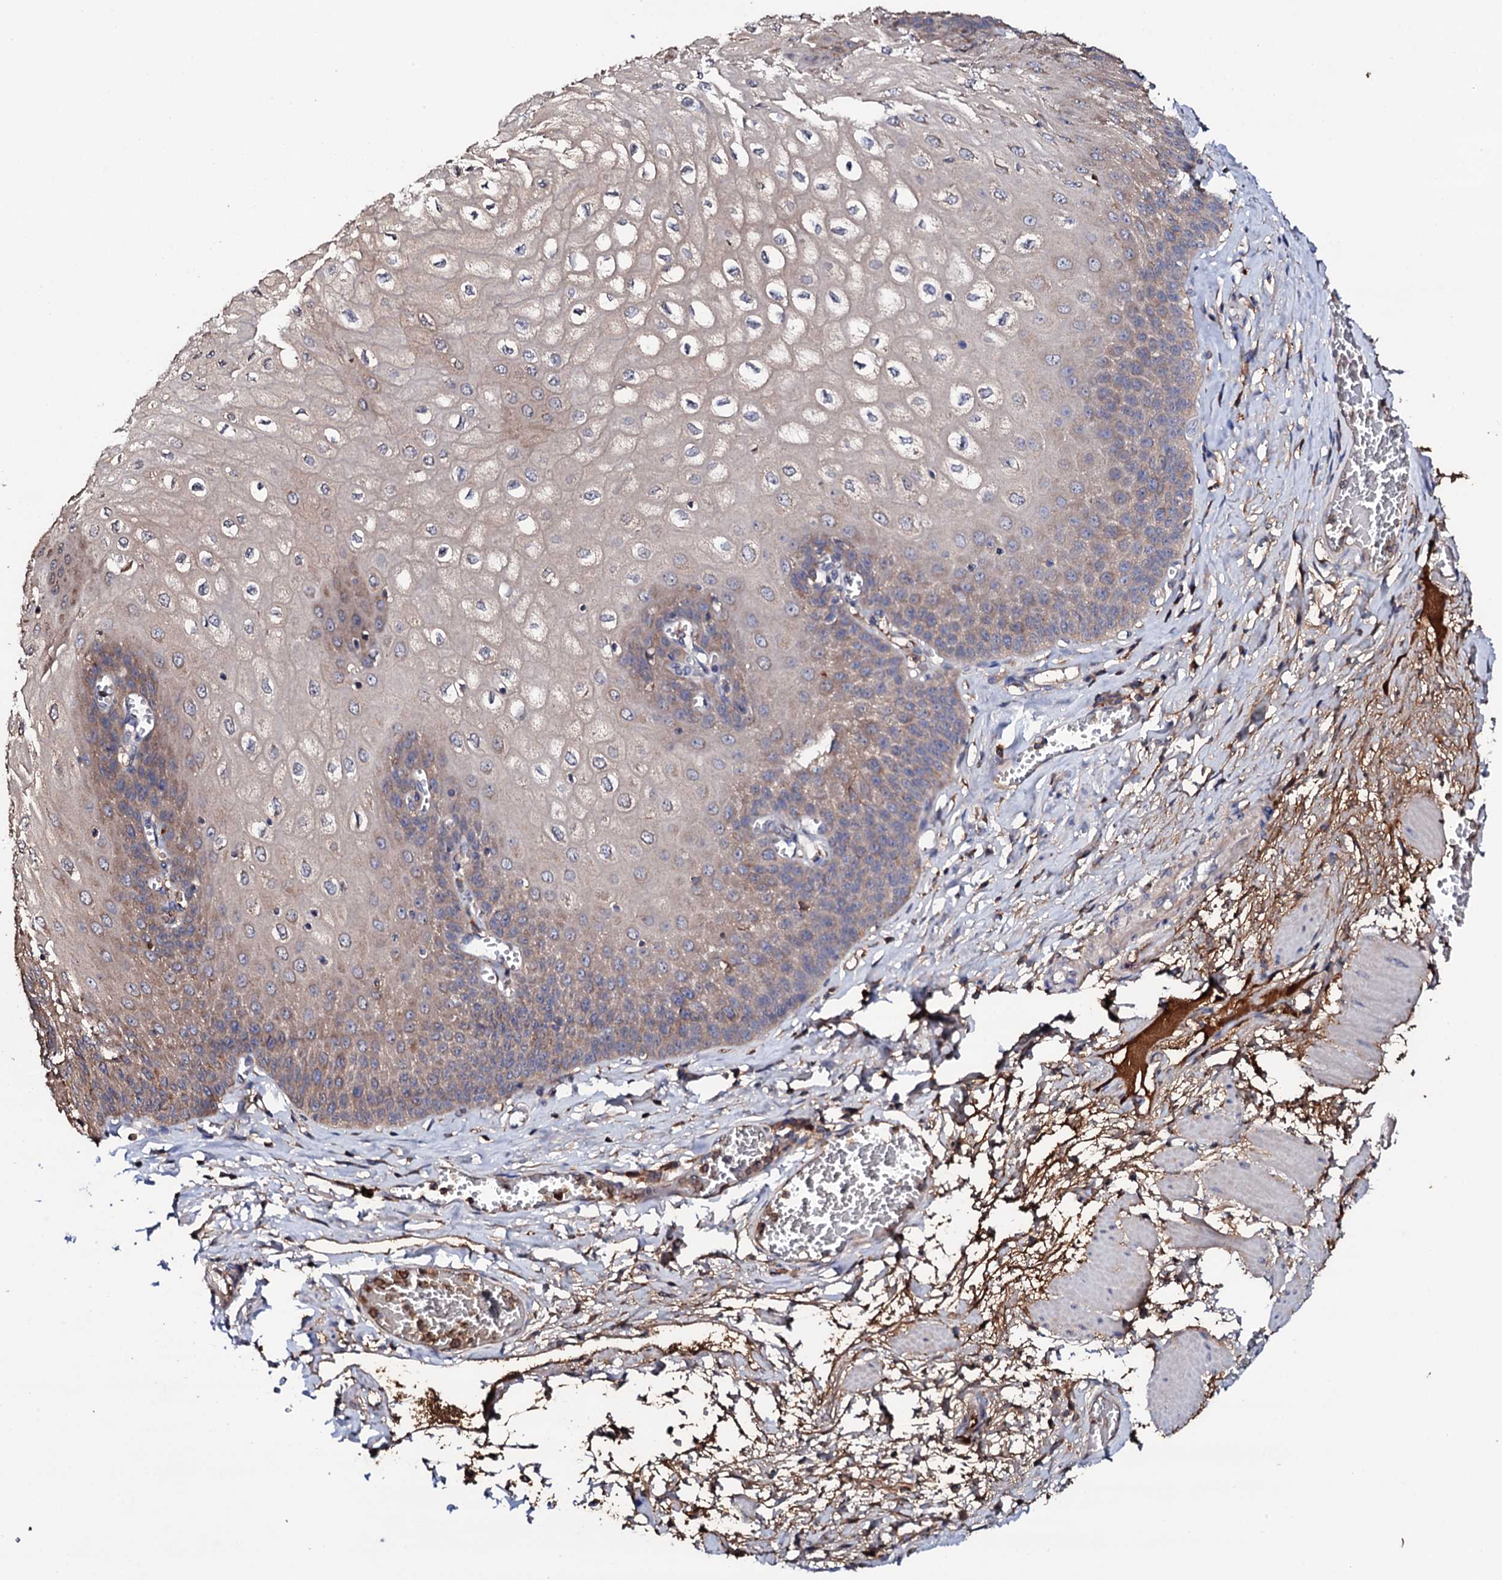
{"staining": {"intensity": "weak", "quantity": "25%-75%", "location": "cytoplasmic/membranous"}, "tissue": "esophagus", "cell_type": "Squamous epithelial cells", "image_type": "normal", "snomed": [{"axis": "morphology", "description": "Normal tissue, NOS"}, {"axis": "topography", "description": "Esophagus"}], "caption": "Esophagus stained with immunohistochemistry reveals weak cytoplasmic/membranous expression in approximately 25%-75% of squamous epithelial cells. (Brightfield microscopy of DAB IHC at high magnification).", "gene": "TCAF2C", "patient": {"sex": "male", "age": 60}}